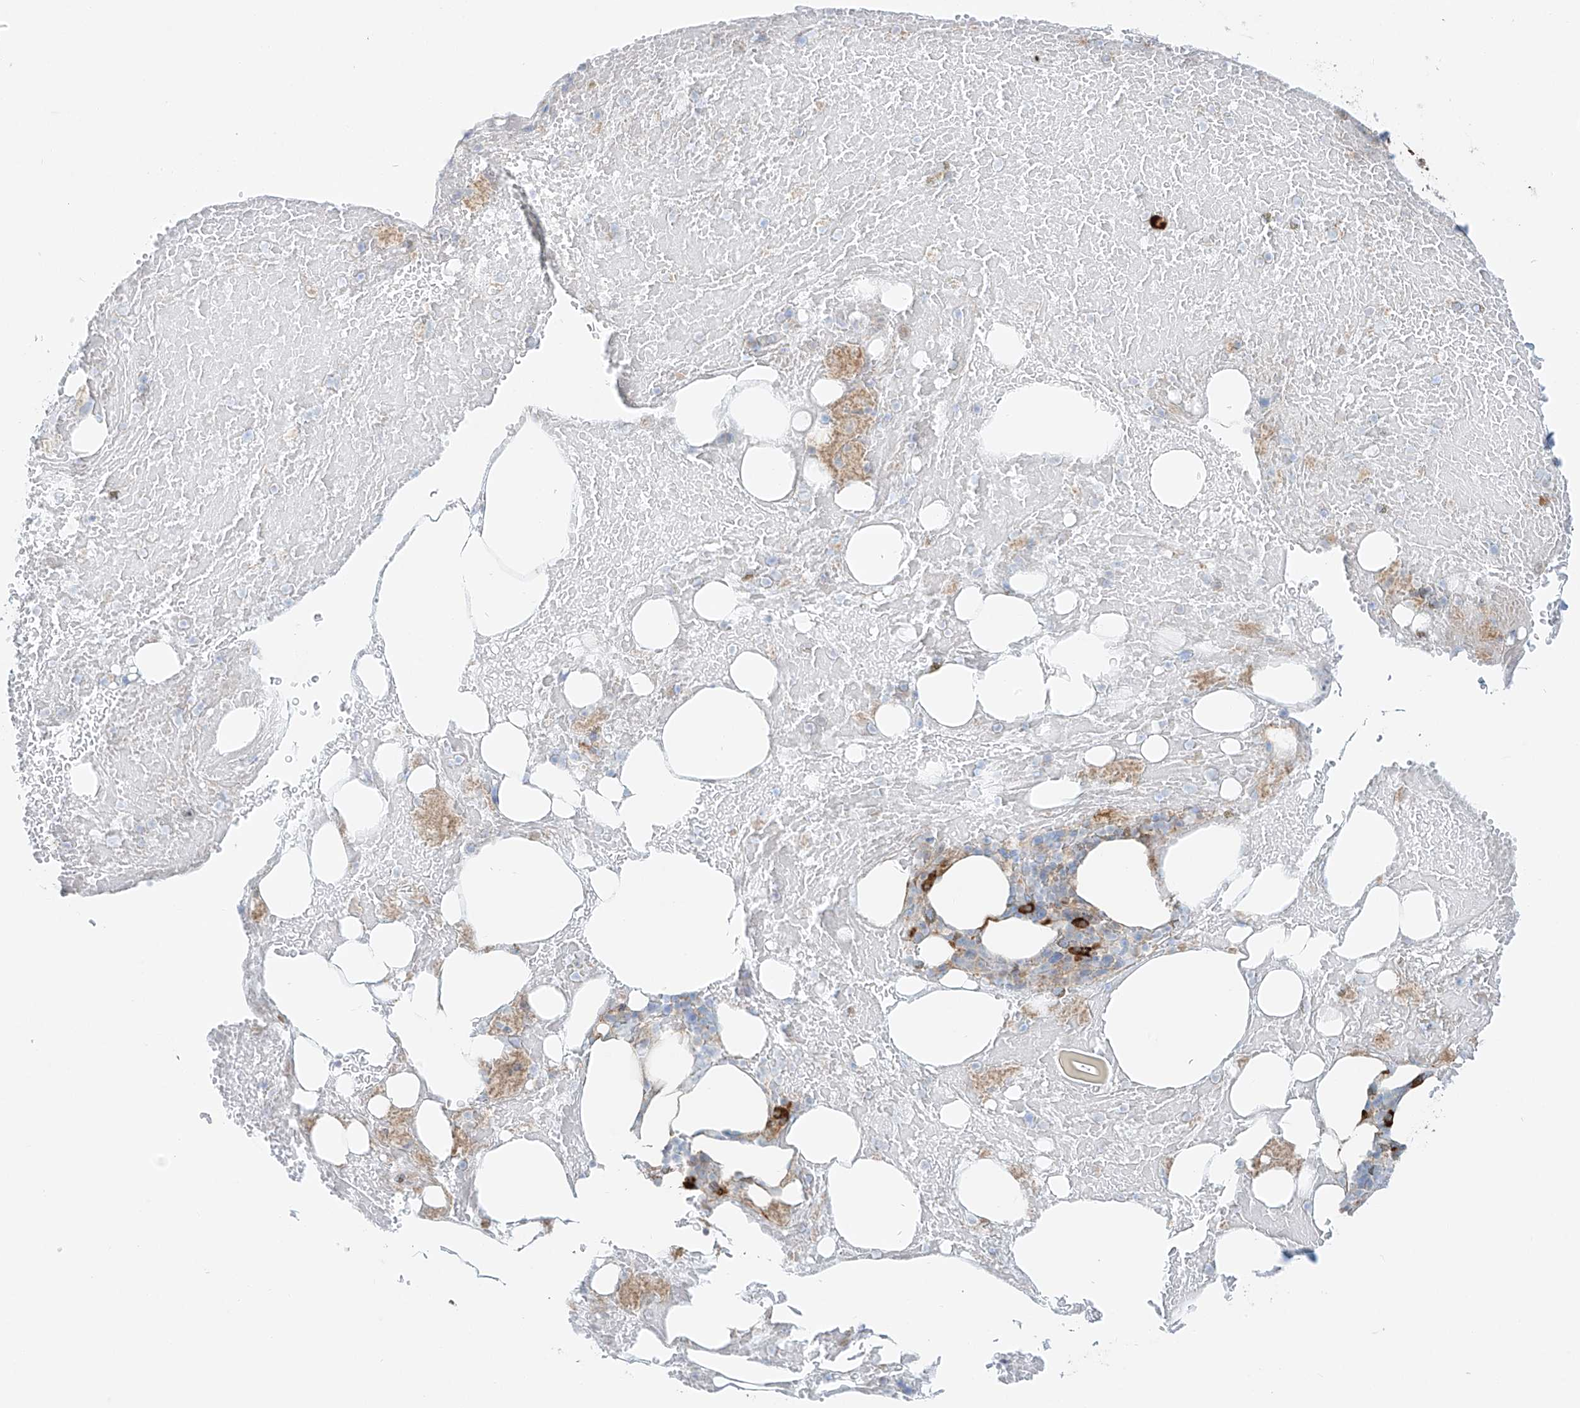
{"staining": {"intensity": "strong", "quantity": "<25%", "location": "cytoplasmic/membranous"}, "tissue": "bone marrow", "cell_type": "Hematopoietic cells", "image_type": "normal", "snomed": [{"axis": "morphology", "description": "Normal tissue, NOS"}, {"axis": "topography", "description": "Bone marrow"}], "caption": "Immunohistochemical staining of unremarkable bone marrow exhibits strong cytoplasmic/membranous protein positivity in about <25% of hematopoietic cells.", "gene": "EIPR1", "patient": {"sex": "male", "age": 60}}